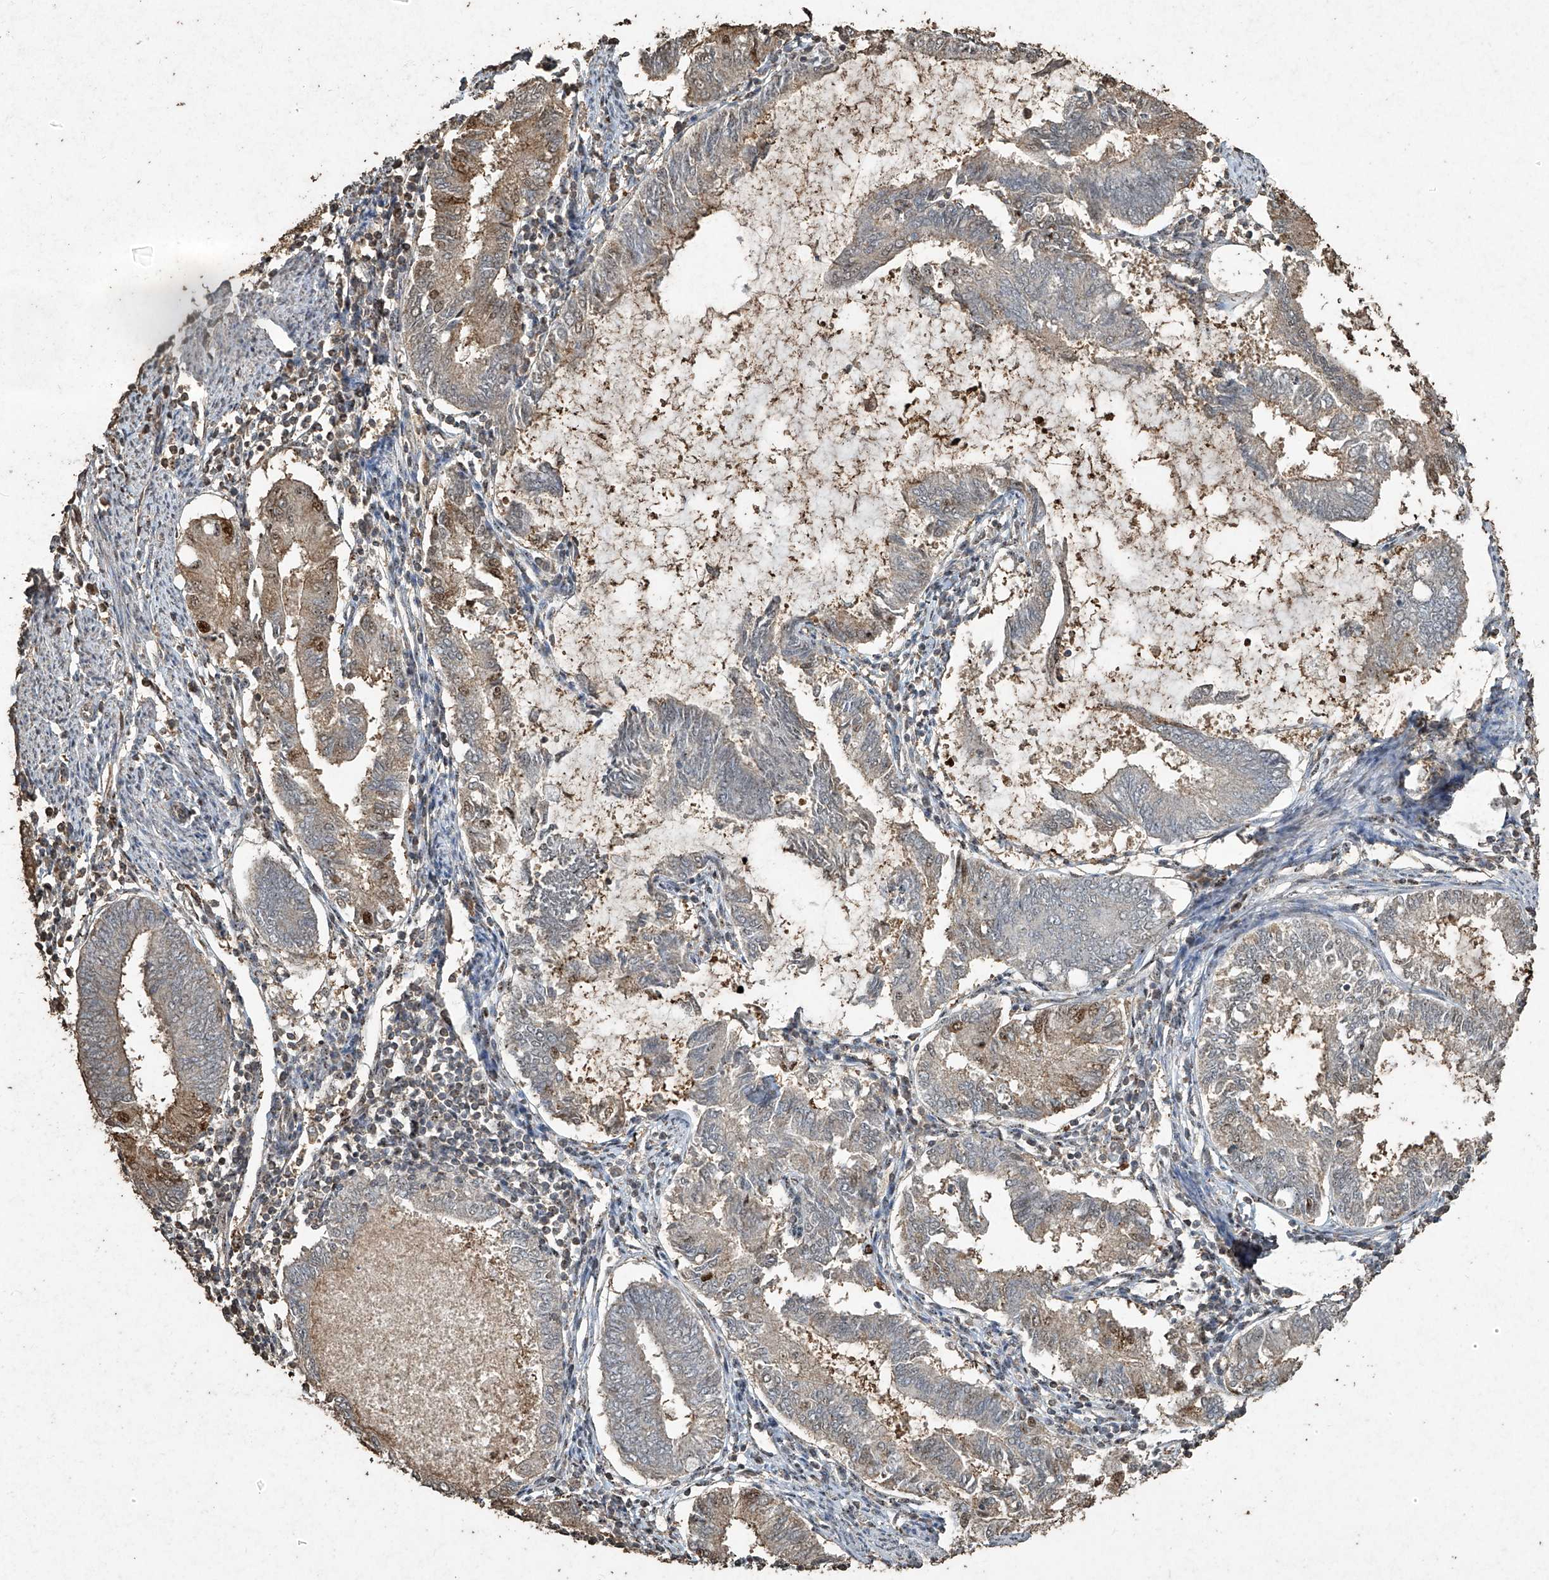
{"staining": {"intensity": "moderate", "quantity": "<25%", "location": "cytoplasmic/membranous,nuclear"}, "tissue": "endometrial cancer", "cell_type": "Tumor cells", "image_type": "cancer", "snomed": [{"axis": "morphology", "description": "Adenocarcinoma, NOS"}, {"axis": "topography", "description": "Endometrium"}], "caption": "Moderate cytoplasmic/membranous and nuclear protein expression is present in approximately <25% of tumor cells in endometrial cancer.", "gene": "ERBB3", "patient": {"sex": "female", "age": 86}}